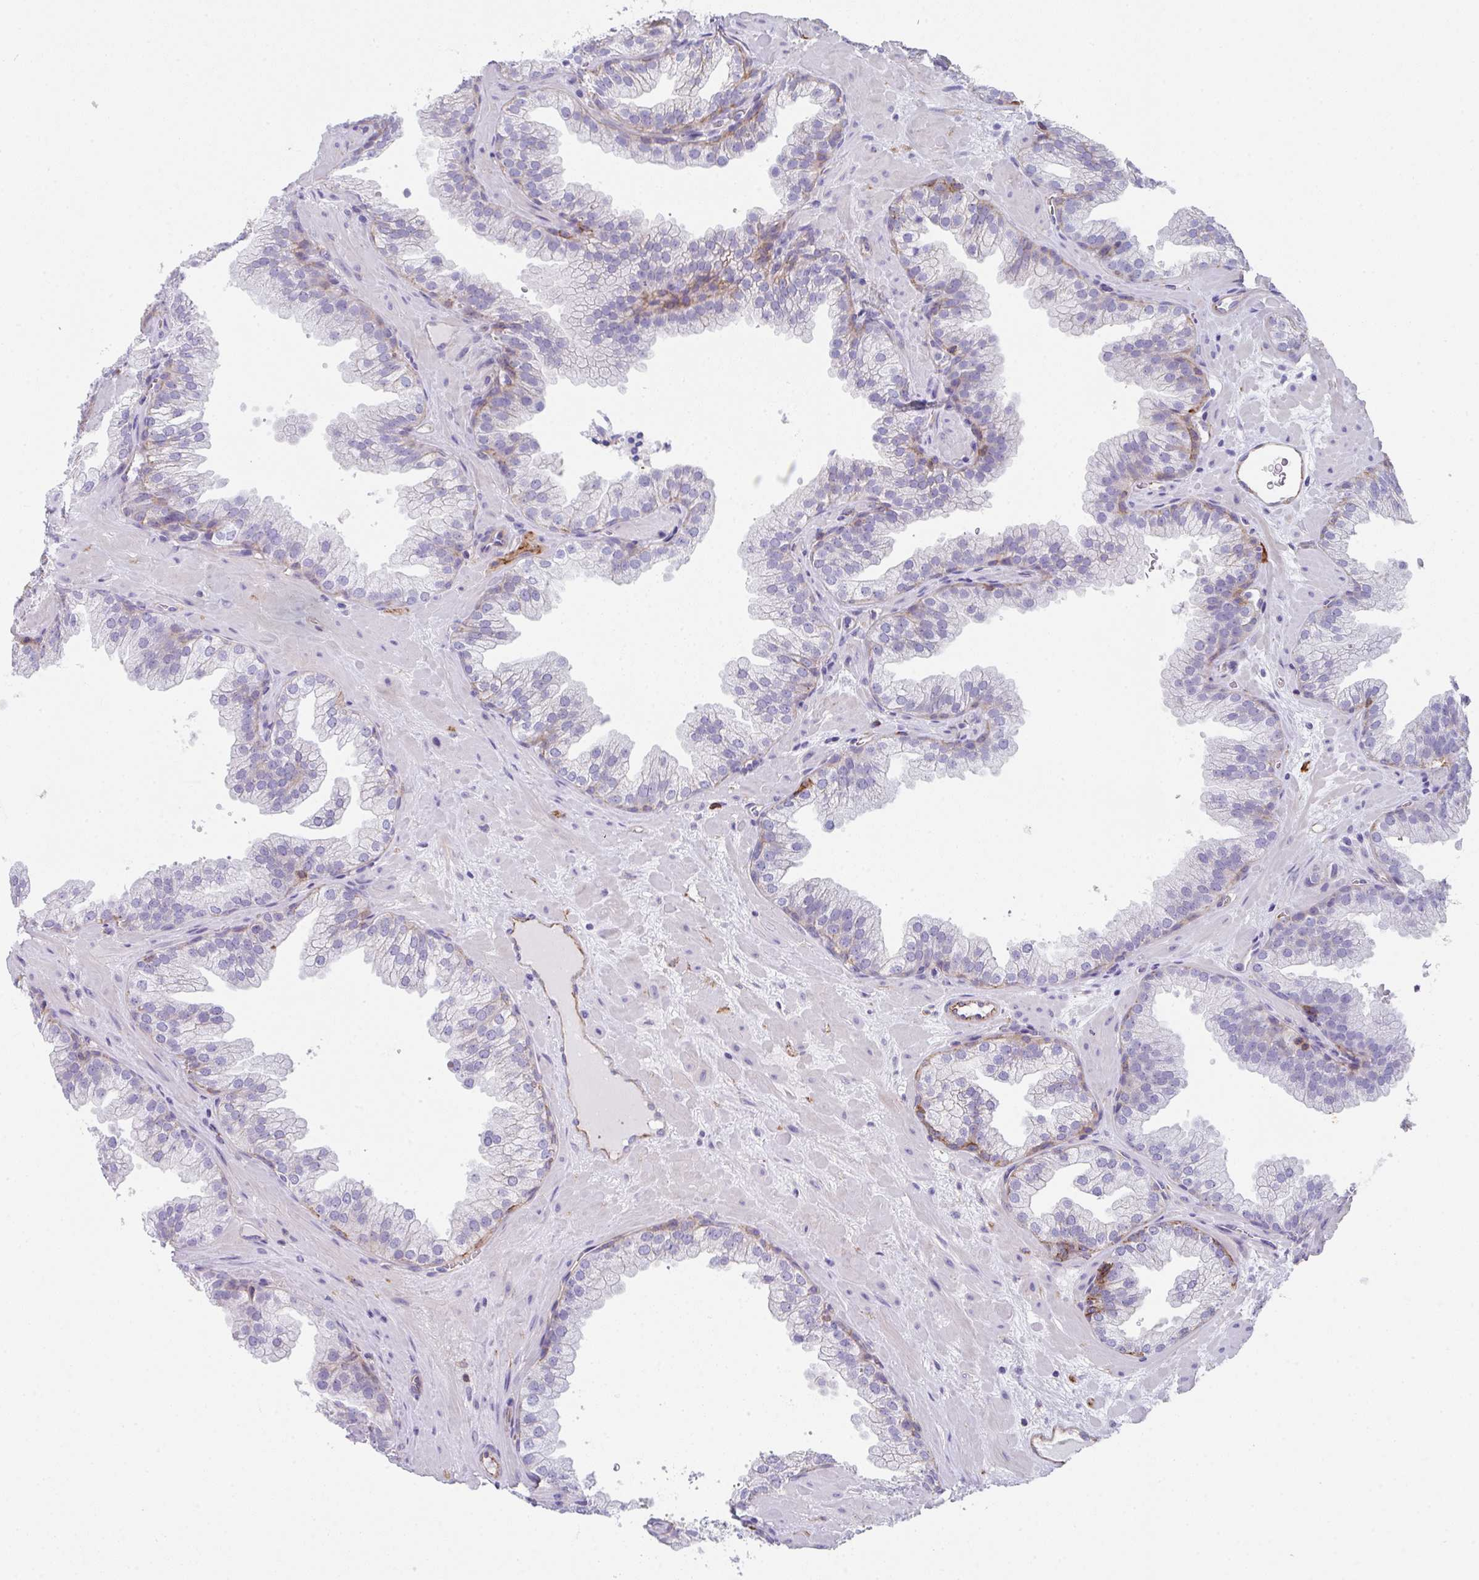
{"staining": {"intensity": "moderate", "quantity": "<25%", "location": "cytoplasmic/membranous"}, "tissue": "prostate", "cell_type": "Glandular cells", "image_type": "normal", "snomed": [{"axis": "morphology", "description": "Normal tissue, NOS"}, {"axis": "topography", "description": "Prostate"}], "caption": "Prostate stained for a protein (brown) shows moderate cytoplasmic/membranous positive expression in about <25% of glandular cells.", "gene": "DBN1", "patient": {"sex": "male", "age": 37}}